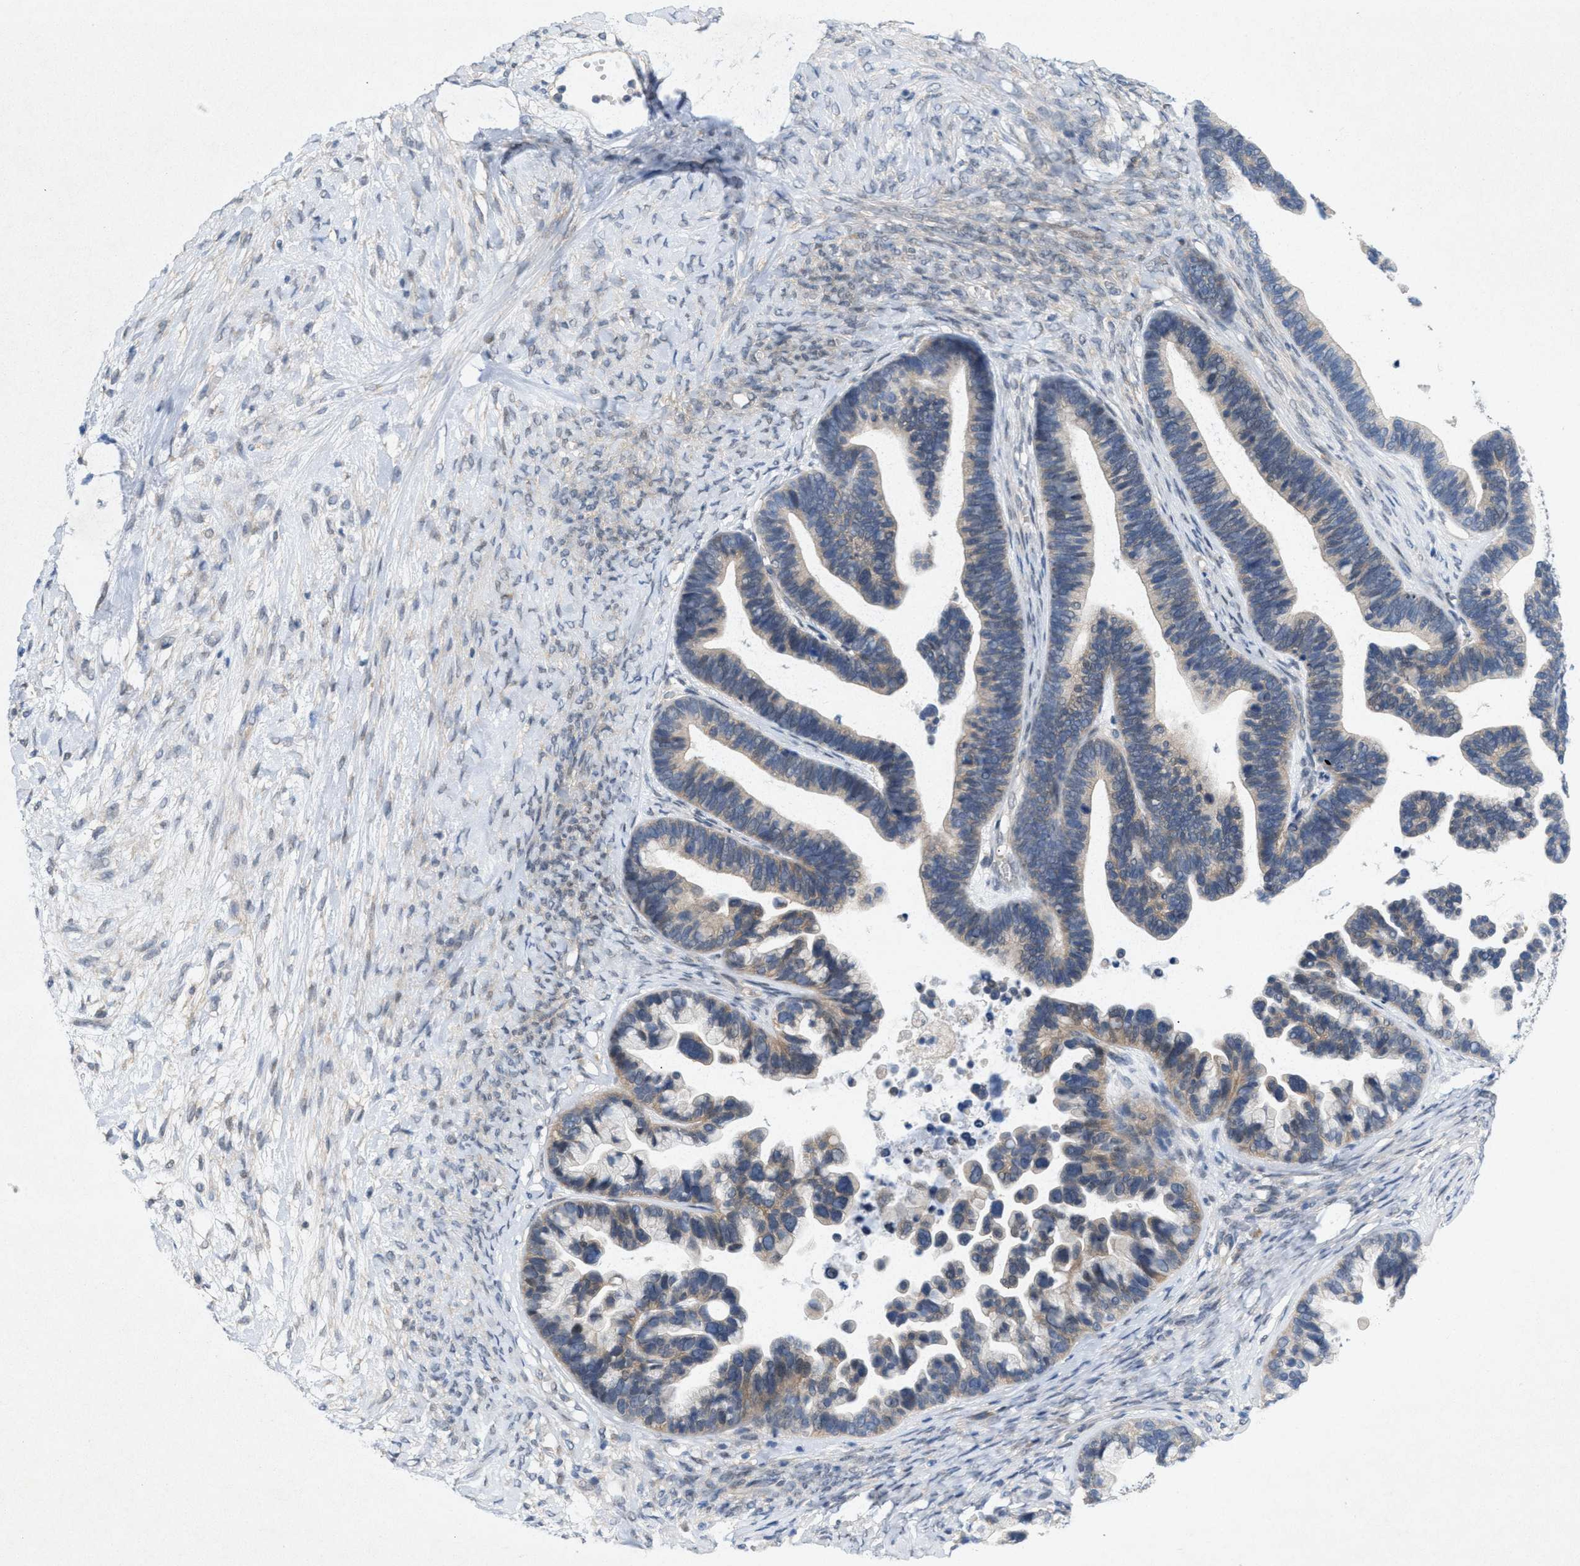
{"staining": {"intensity": "weak", "quantity": "<25%", "location": "cytoplasmic/membranous"}, "tissue": "ovarian cancer", "cell_type": "Tumor cells", "image_type": "cancer", "snomed": [{"axis": "morphology", "description": "Cystadenocarcinoma, serous, NOS"}, {"axis": "topography", "description": "Ovary"}], "caption": "The image shows no significant positivity in tumor cells of ovarian cancer (serous cystadenocarcinoma). (Immunohistochemistry, brightfield microscopy, high magnification).", "gene": "WIPI2", "patient": {"sex": "female", "age": 56}}